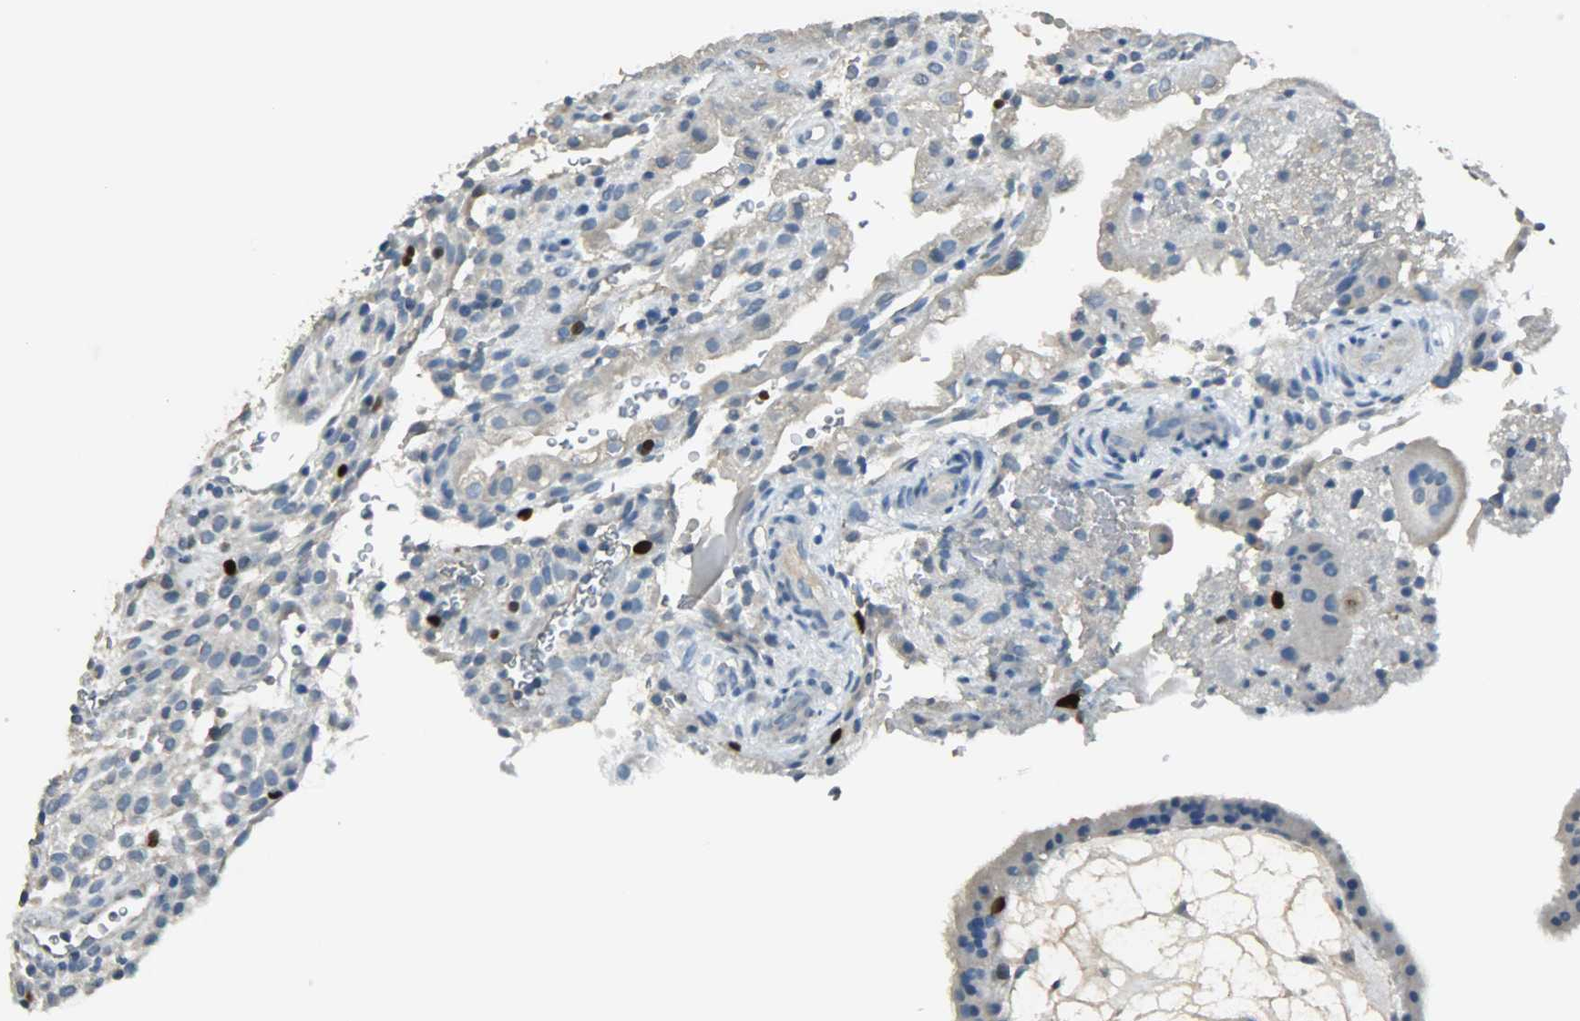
{"staining": {"intensity": "weak", "quantity": "25%-75%", "location": "cytoplasmic/membranous"}, "tissue": "placenta", "cell_type": "Decidual cells", "image_type": "normal", "snomed": [{"axis": "morphology", "description": "Normal tissue, NOS"}, {"axis": "topography", "description": "Placenta"}], "caption": "DAB immunohistochemical staining of benign placenta demonstrates weak cytoplasmic/membranous protein staining in approximately 25%-75% of decidual cells. (DAB IHC with brightfield microscopy, high magnification).", "gene": "TPX2", "patient": {"sex": "female", "age": 19}}